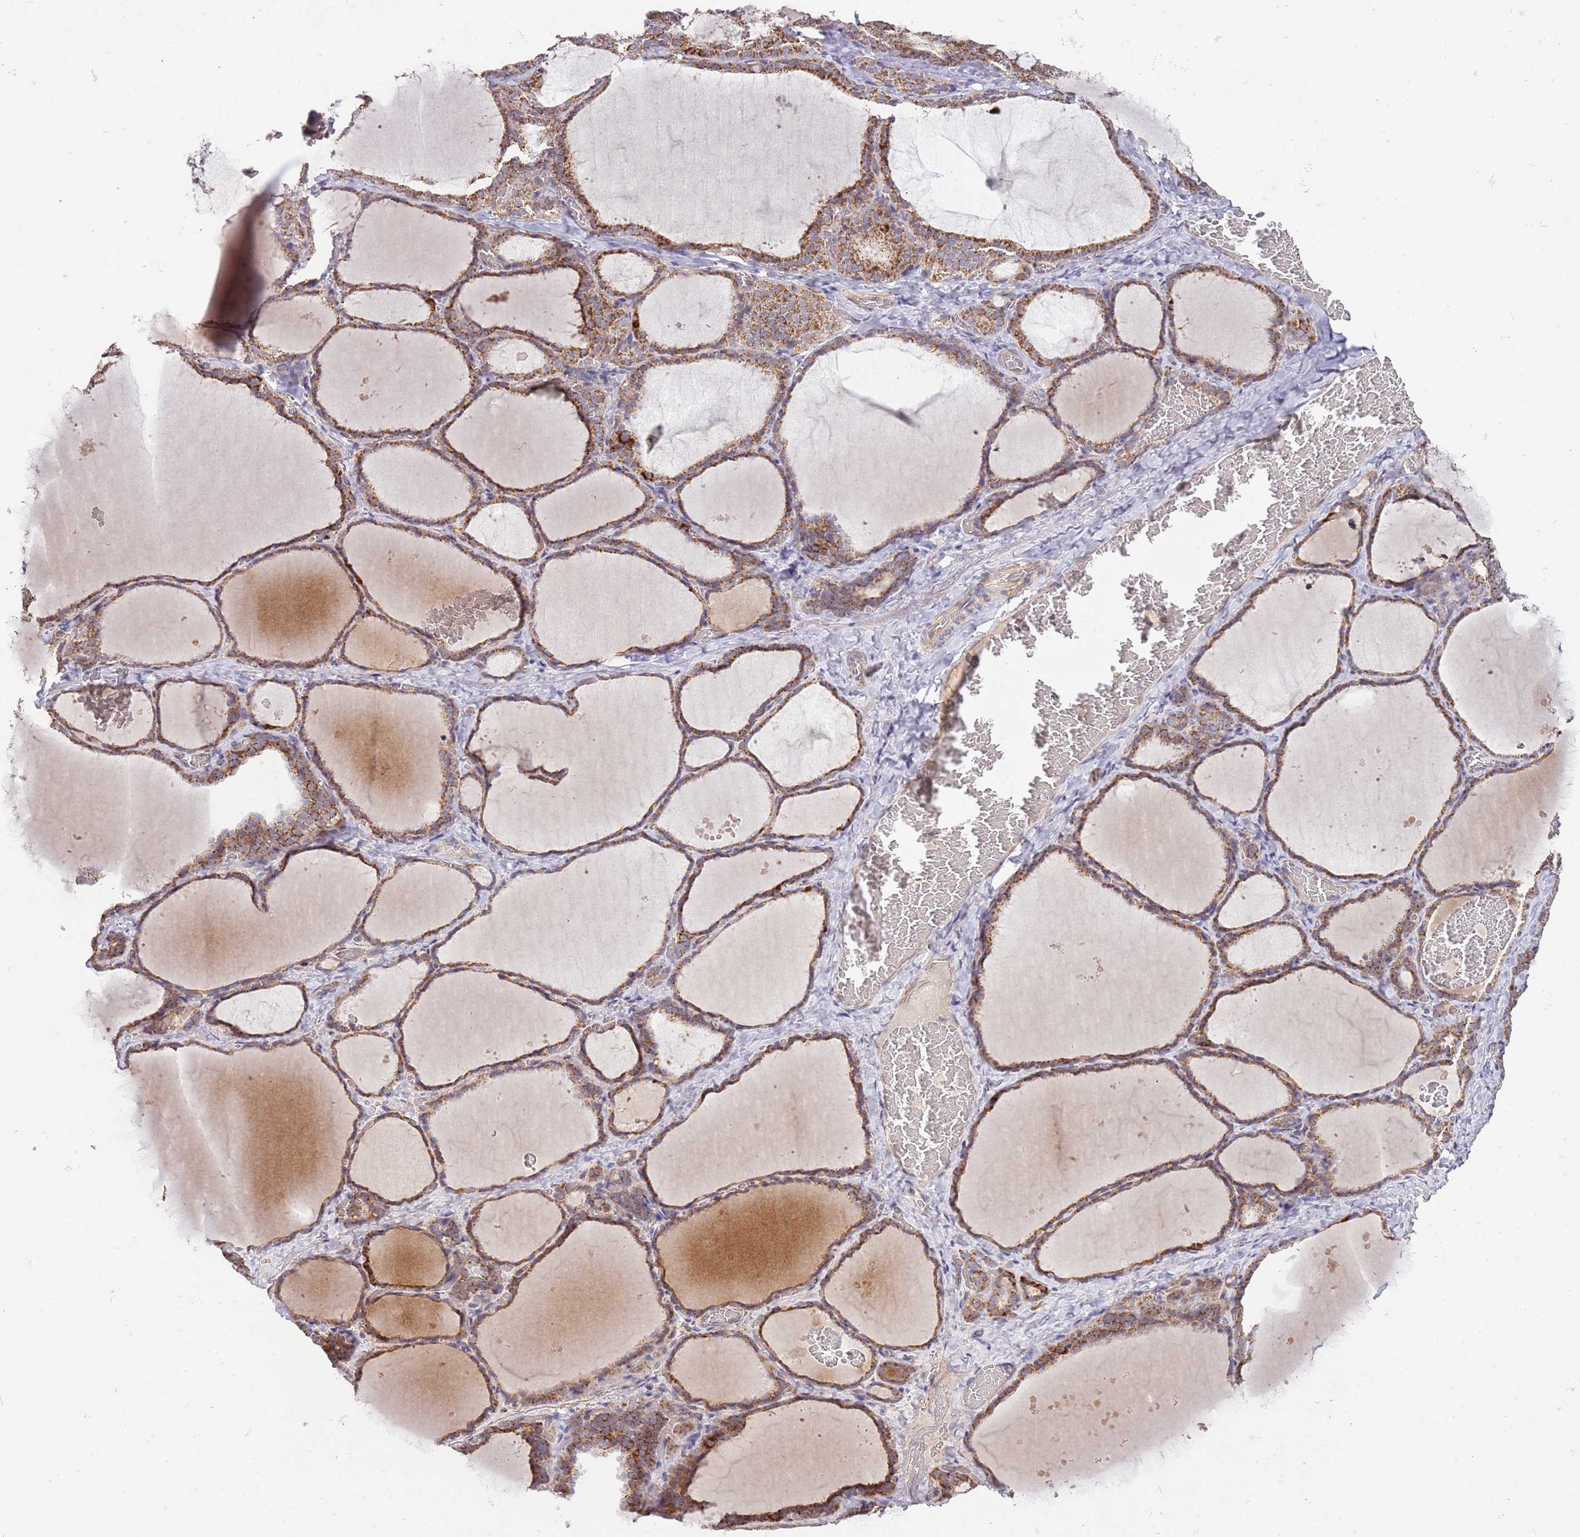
{"staining": {"intensity": "strong", "quantity": ">75%", "location": "cytoplasmic/membranous"}, "tissue": "thyroid gland", "cell_type": "Glandular cells", "image_type": "normal", "snomed": [{"axis": "morphology", "description": "Normal tissue, NOS"}, {"axis": "topography", "description": "Thyroid gland"}], "caption": "Thyroid gland stained with DAB (3,3'-diaminobenzidine) IHC demonstrates high levels of strong cytoplasmic/membranous staining in about >75% of glandular cells. Using DAB (brown) and hematoxylin (blue) stains, captured at high magnification using brightfield microscopy.", "gene": "IVD", "patient": {"sex": "female", "age": 39}}